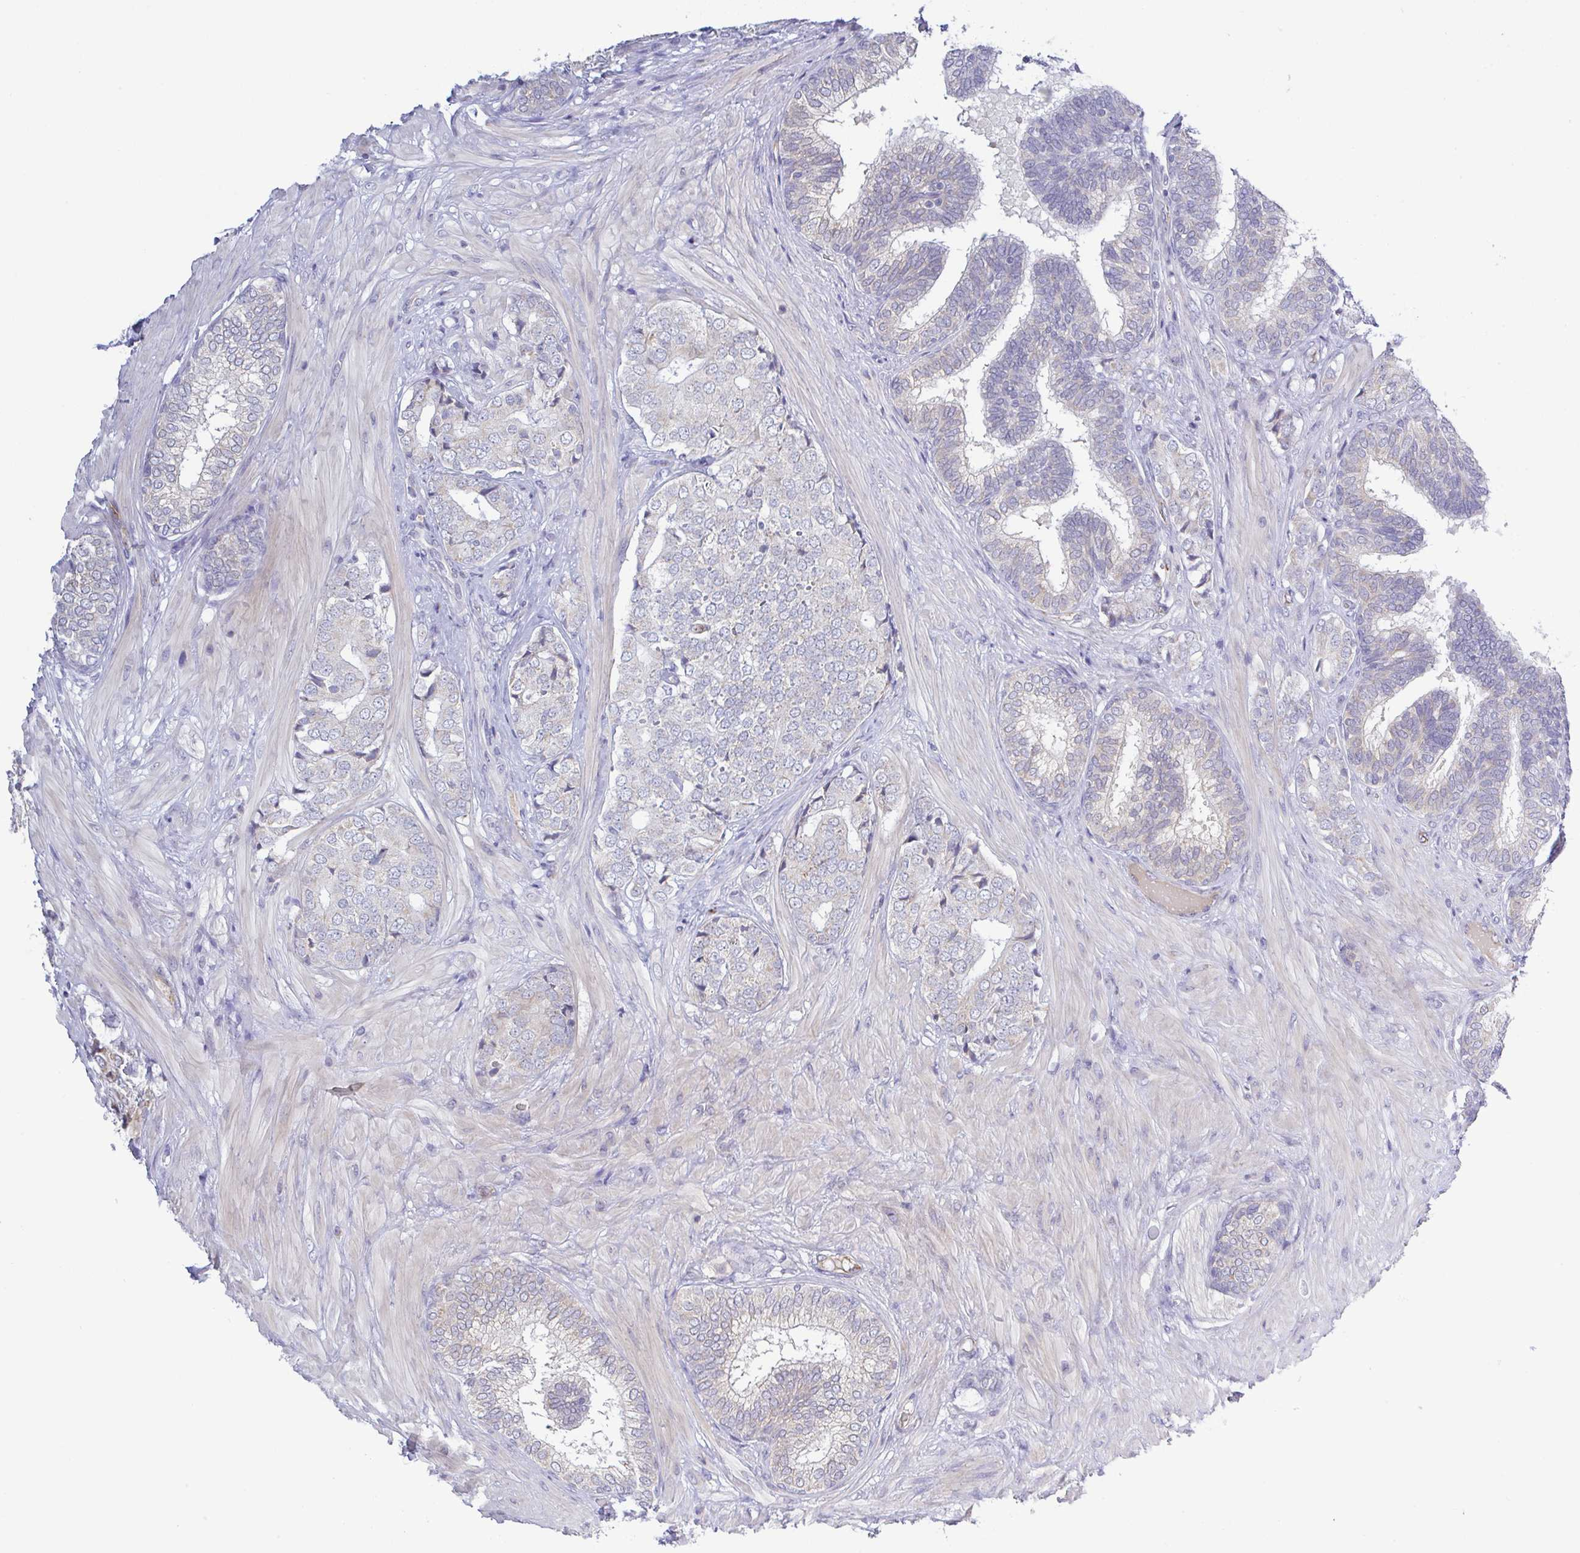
{"staining": {"intensity": "negative", "quantity": "none", "location": "none"}, "tissue": "prostate cancer", "cell_type": "Tumor cells", "image_type": "cancer", "snomed": [{"axis": "morphology", "description": "Adenocarcinoma, High grade"}, {"axis": "topography", "description": "Prostate"}], "caption": "Protein analysis of adenocarcinoma (high-grade) (prostate) exhibits no significant expression in tumor cells. (Immunohistochemistry, brightfield microscopy, high magnification).", "gene": "PLCD4", "patient": {"sex": "male", "age": 62}}